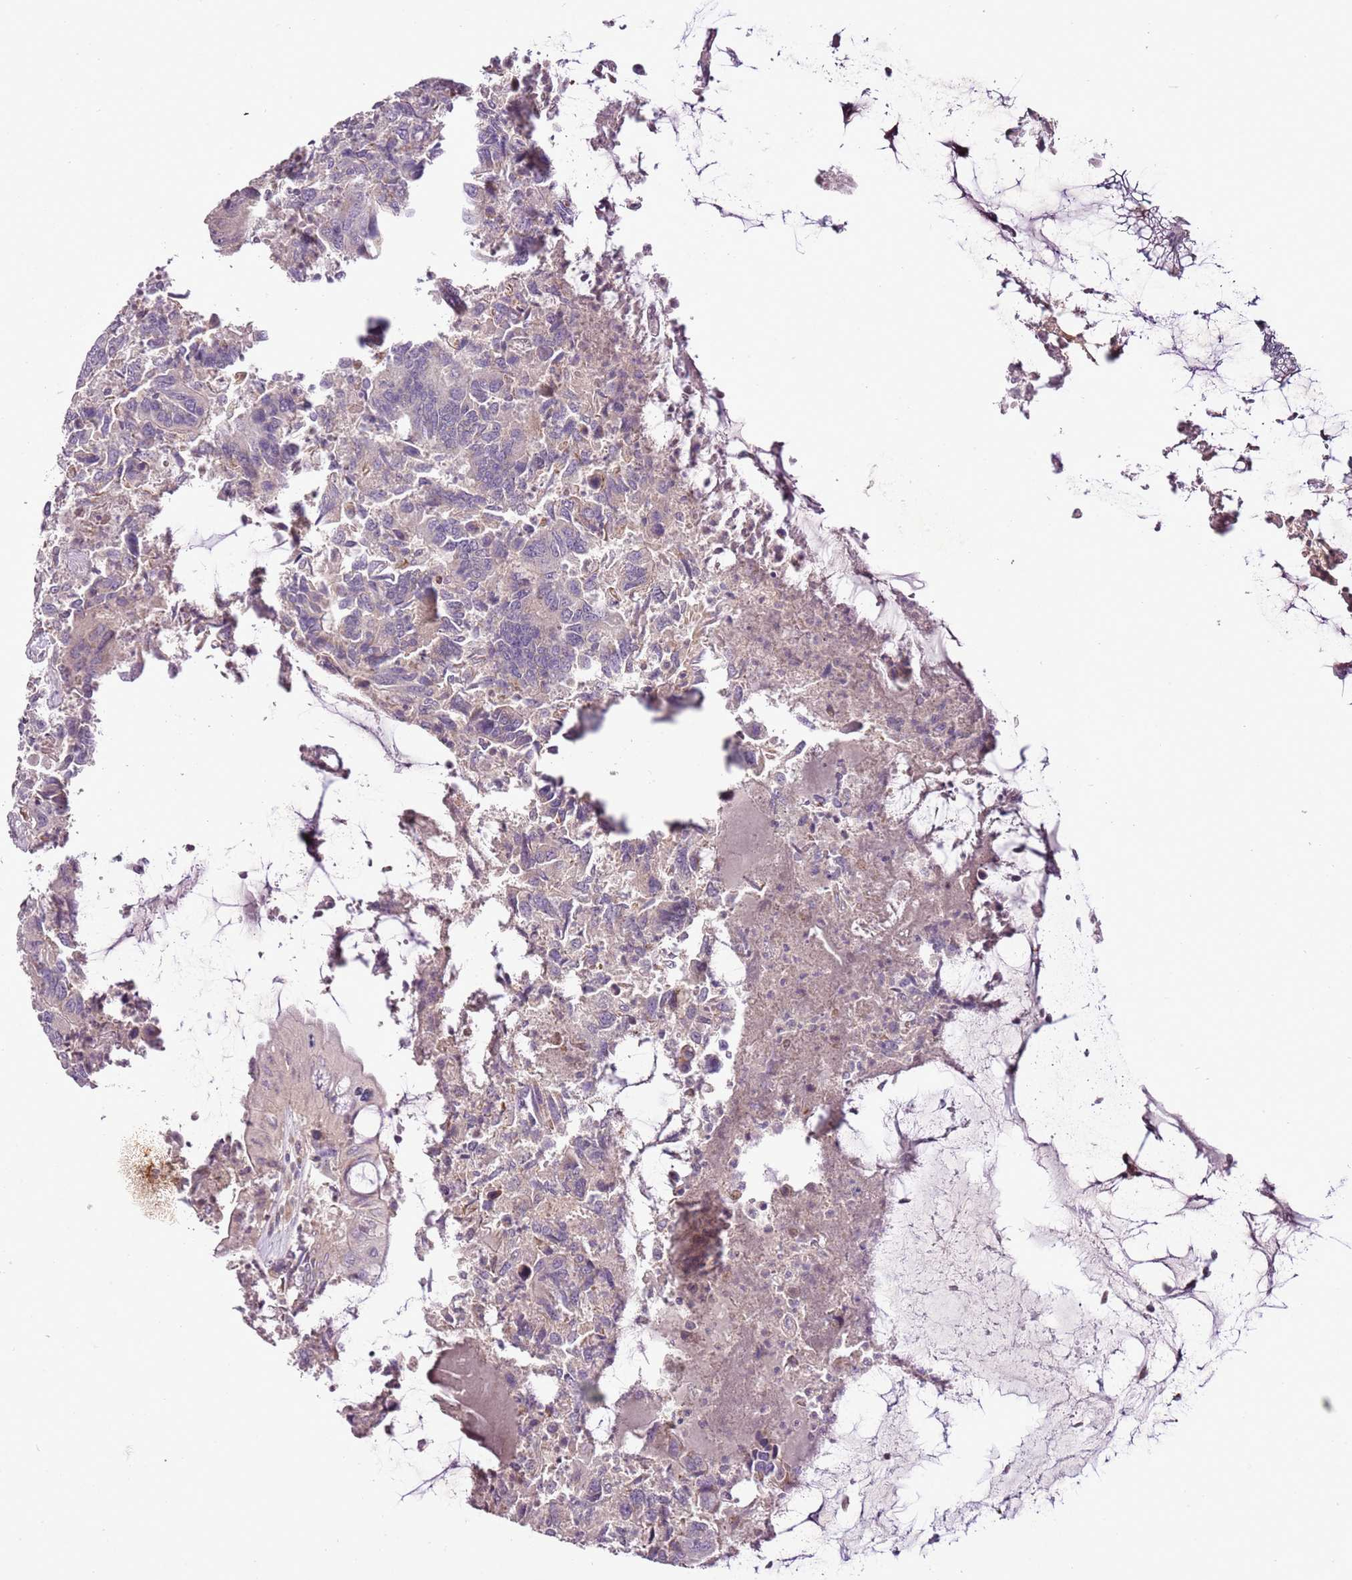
{"staining": {"intensity": "weak", "quantity": "<25%", "location": "cytoplasmic/membranous"}, "tissue": "colorectal cancer", "cell_type": "Tumor cells", "image_type": "cancer", "snomed": [{"axis": "morphology", "description": "Adenocarcinoma, NOS"}, {"axis": "topography", "description": "Colon"}], "caption": "This histopathology image is of colorectal adenocarcinoma stained with immunohistochemistry (IHC) to label a protein in brown with the nuclei are counter-stained blue. There is no staining in tumor cells.", "gene": "CMKLR1", "patient": {"sex": "female", "age": 67}}